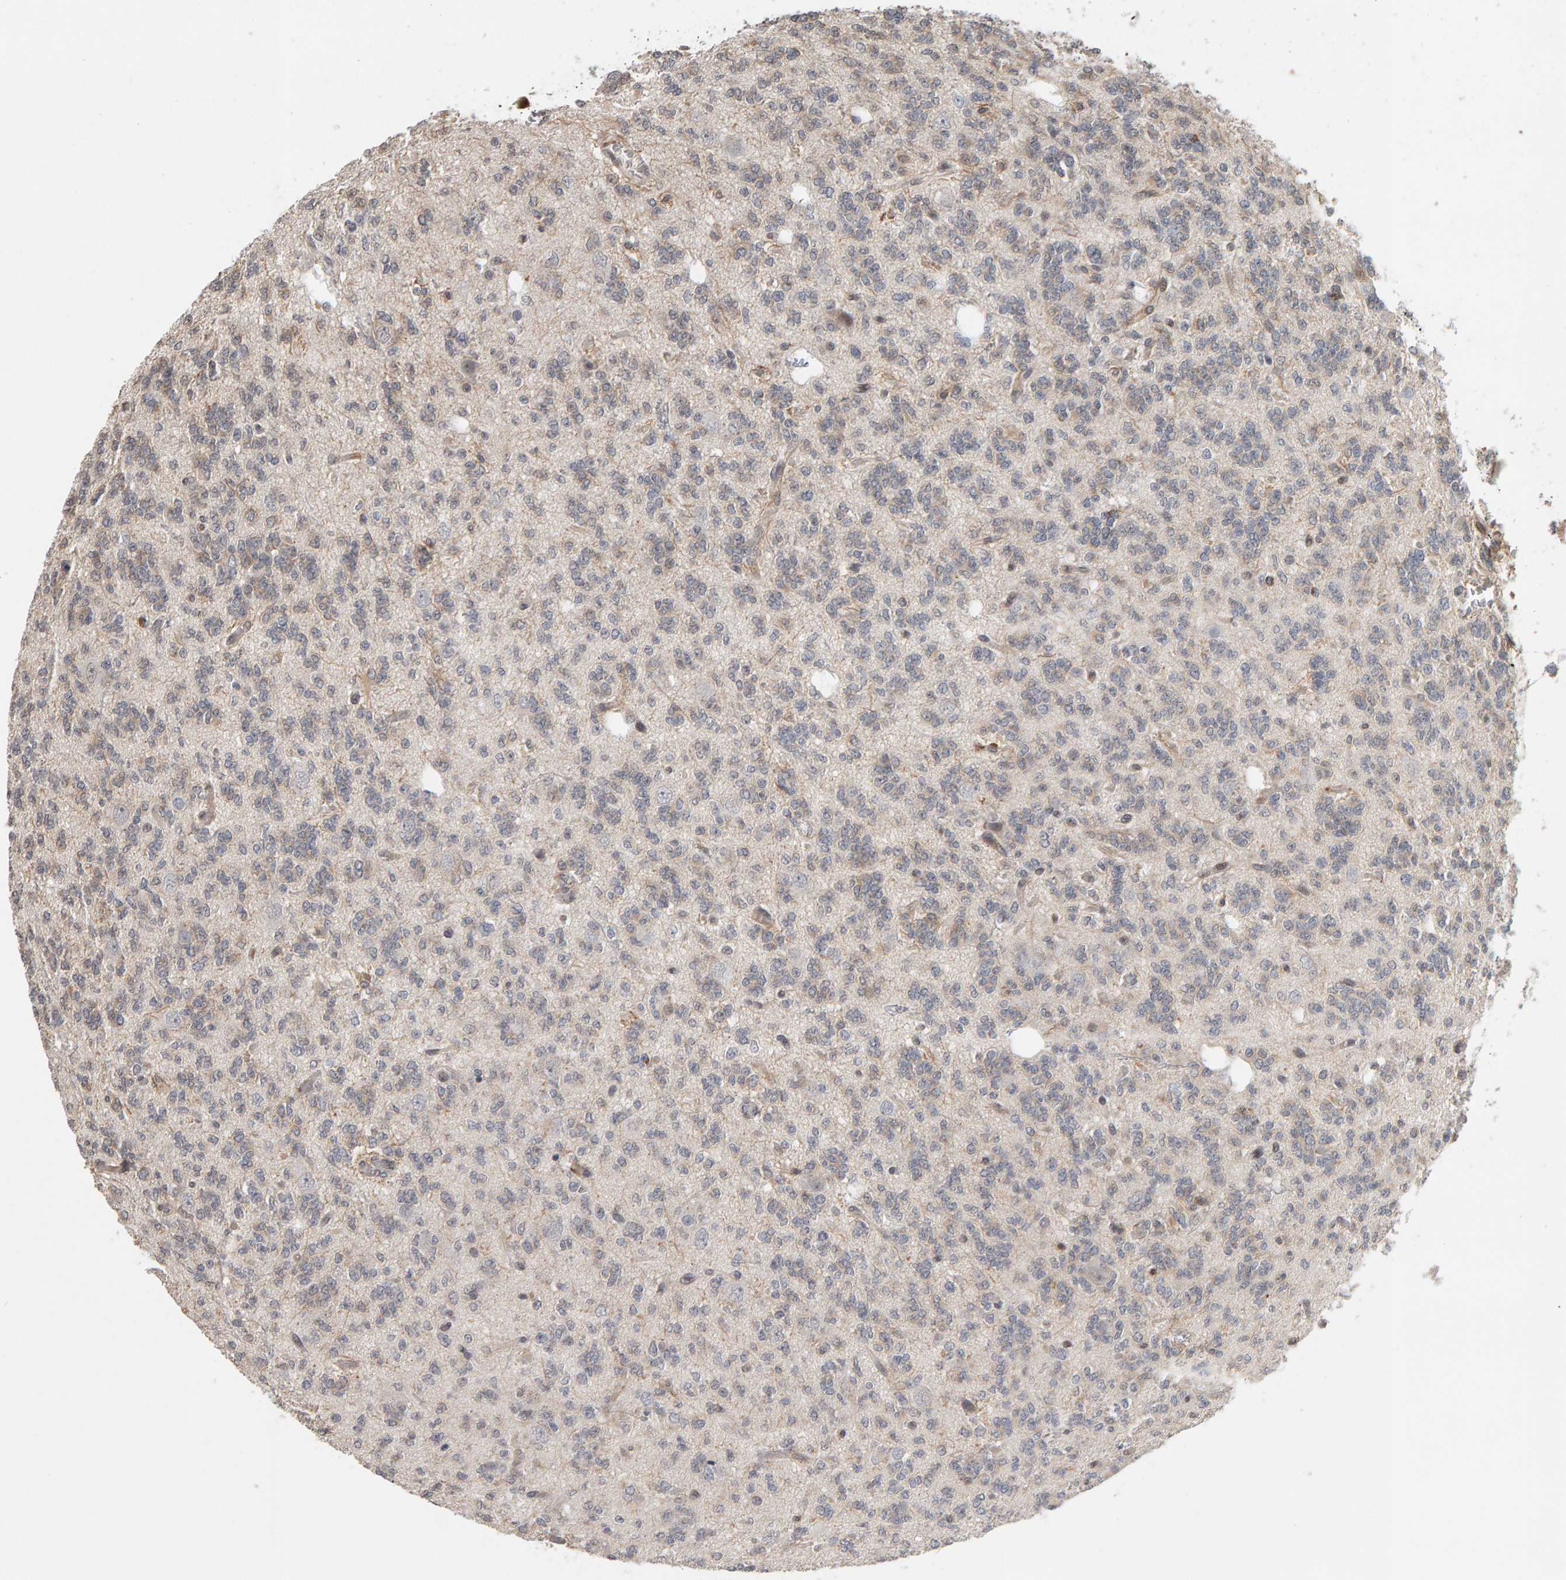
{"staining": {"intensity": "negative", "quantity": "none", "location": "none"}, "tissue": "glioma", "cell_type": "Tumor cells", "image_type": "cancer", "snomed": [{"axis": "morphology", "description": "Glioma, malignant, Low grade"}, {"axis": "topography", "description": "Brain"}], "caption": "This is a histopathology image of immunohistochemistry (IHC) staining of malignant glioma (low-grade), which shows no staining in tumor cells.", "gene": "TEFM", "patient": {"sex": "male", "age": 38}}